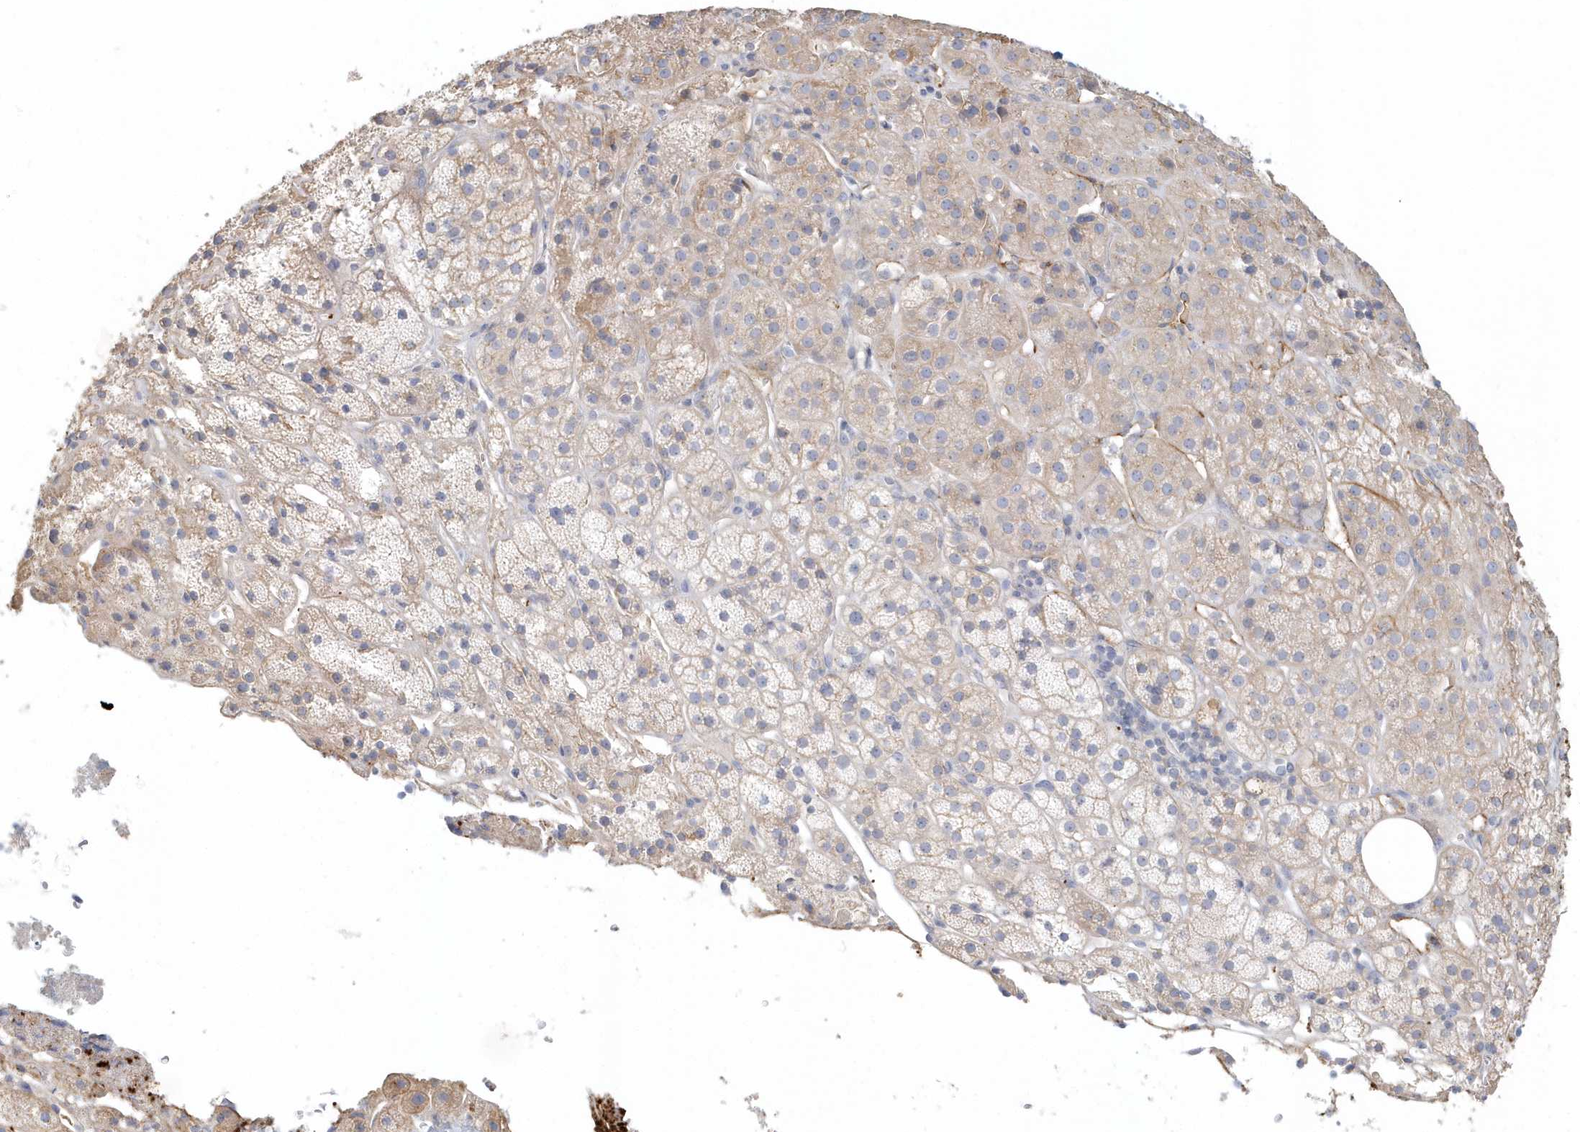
{"staining": {"intensity": "weak", "quantity": "25%-75%", "location": "cytoplasmic/membranous"}, "tissue": "adrenal gland", "cell_type": "Glandular cells", "image_type": "normal", "snomed": [{"axis": "morphology", "description": "Normal tissue, NOS"}, {"axis": "topography", "description": "Adrenal gland"}], "caption": "Protein staining demonstrates weak cytoplasmic/membranous staining in about 25%-75% of glandular cells in normal adrenal gland. (DAB (3,3'-diaminobenzidine) = brown stain, brightfield microscopy at high magnification).", "gene": "MMRN1", "patient": {"sex": "female", "age": 57}}